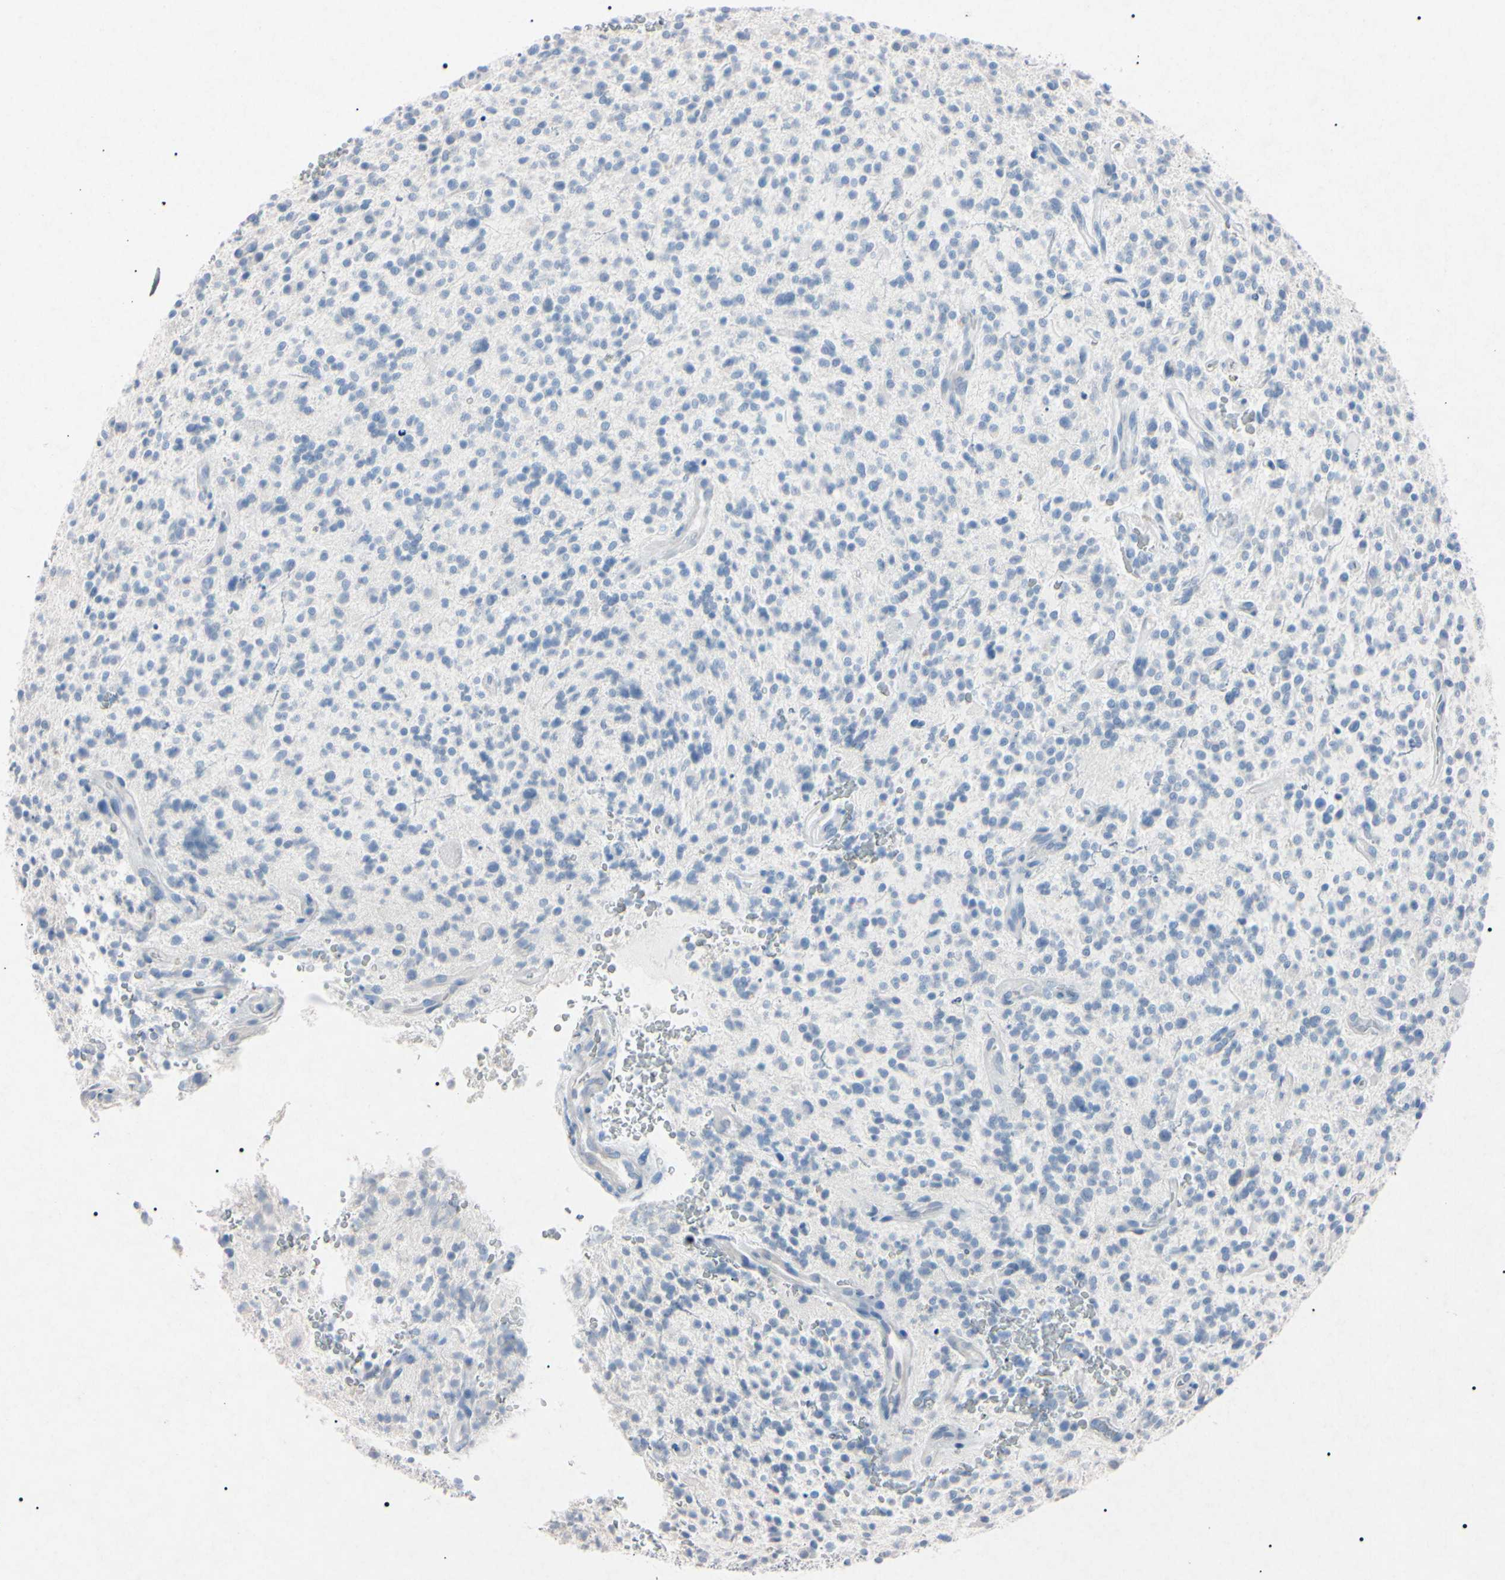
{"staining": {"intensity": "negative", "quantity": "none", "location": "none"}, "tissue": "glioma", "cell_type": "Tumor cells", "image_type": "cancer", "snomed": [{"axis": "morphology", "description": "Glioma, malignant, High grade"}, {"axis": "topography", "description": "Brain"}], "caption": "IHC image of glioma stained for a protein (brown), which displays no staining in tumor cells.", "gene": "ELN", "patient": {"sex": "male", "age": 48}}